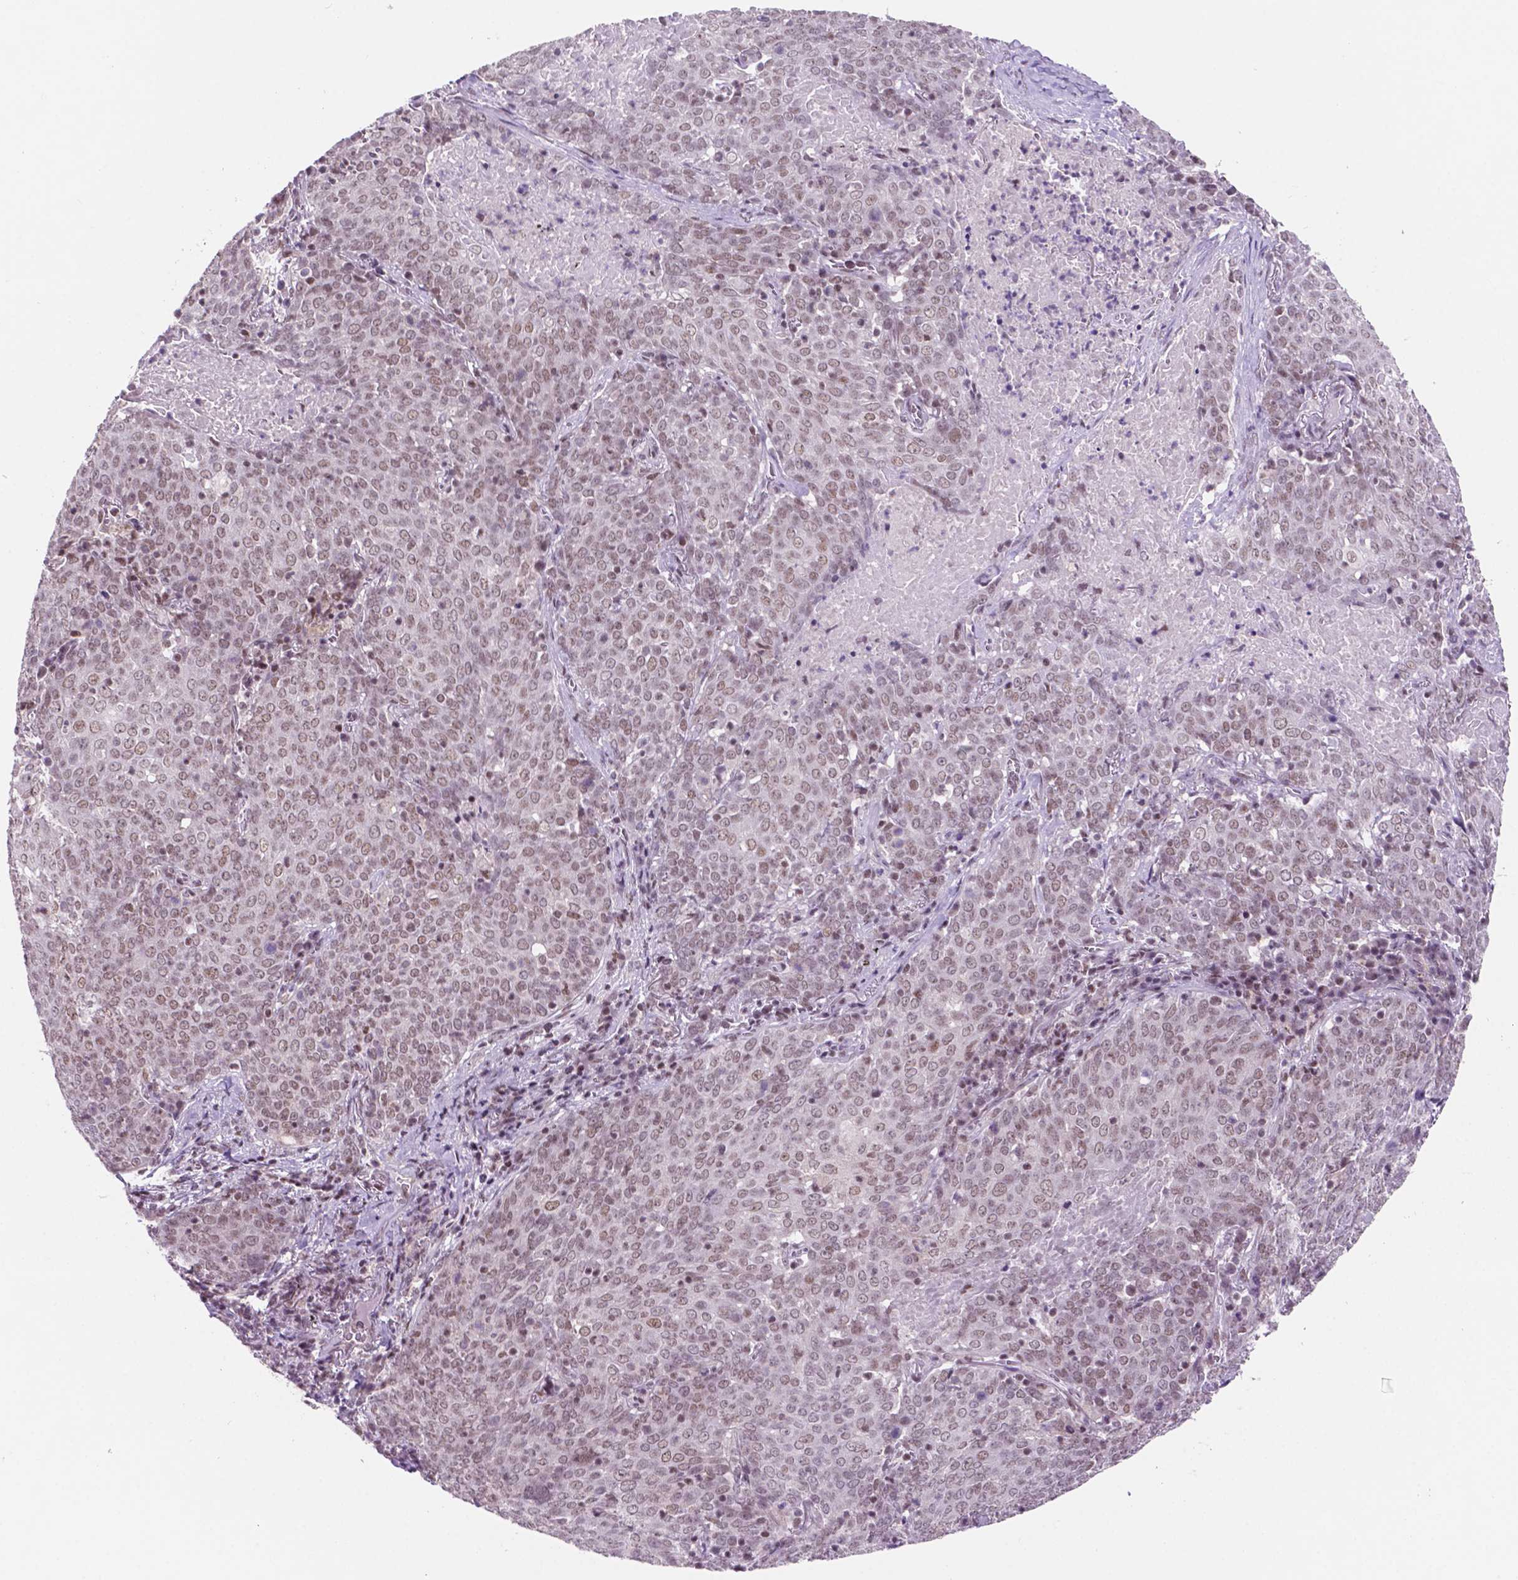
{"staining": {"intensity": "weak", "quantity": ">75%", "location": "nuclear"}, "tissue": "lung cancer", "cell_type": "Tumor cells", "image_type": "cancer", "snomed": [{"axis": "morphology", "description": "Squamous cell carcinoma, NOS"}, {"axis": "topography", "description": "Lung"}], "caption": "Human lung squamous cell carcinoma stained with a brown dye shows weak nuclear positive positivity in about >75% of tumor cells.", "gene": "NCOR1", "patient": {"sex": "male", "age": 82}}